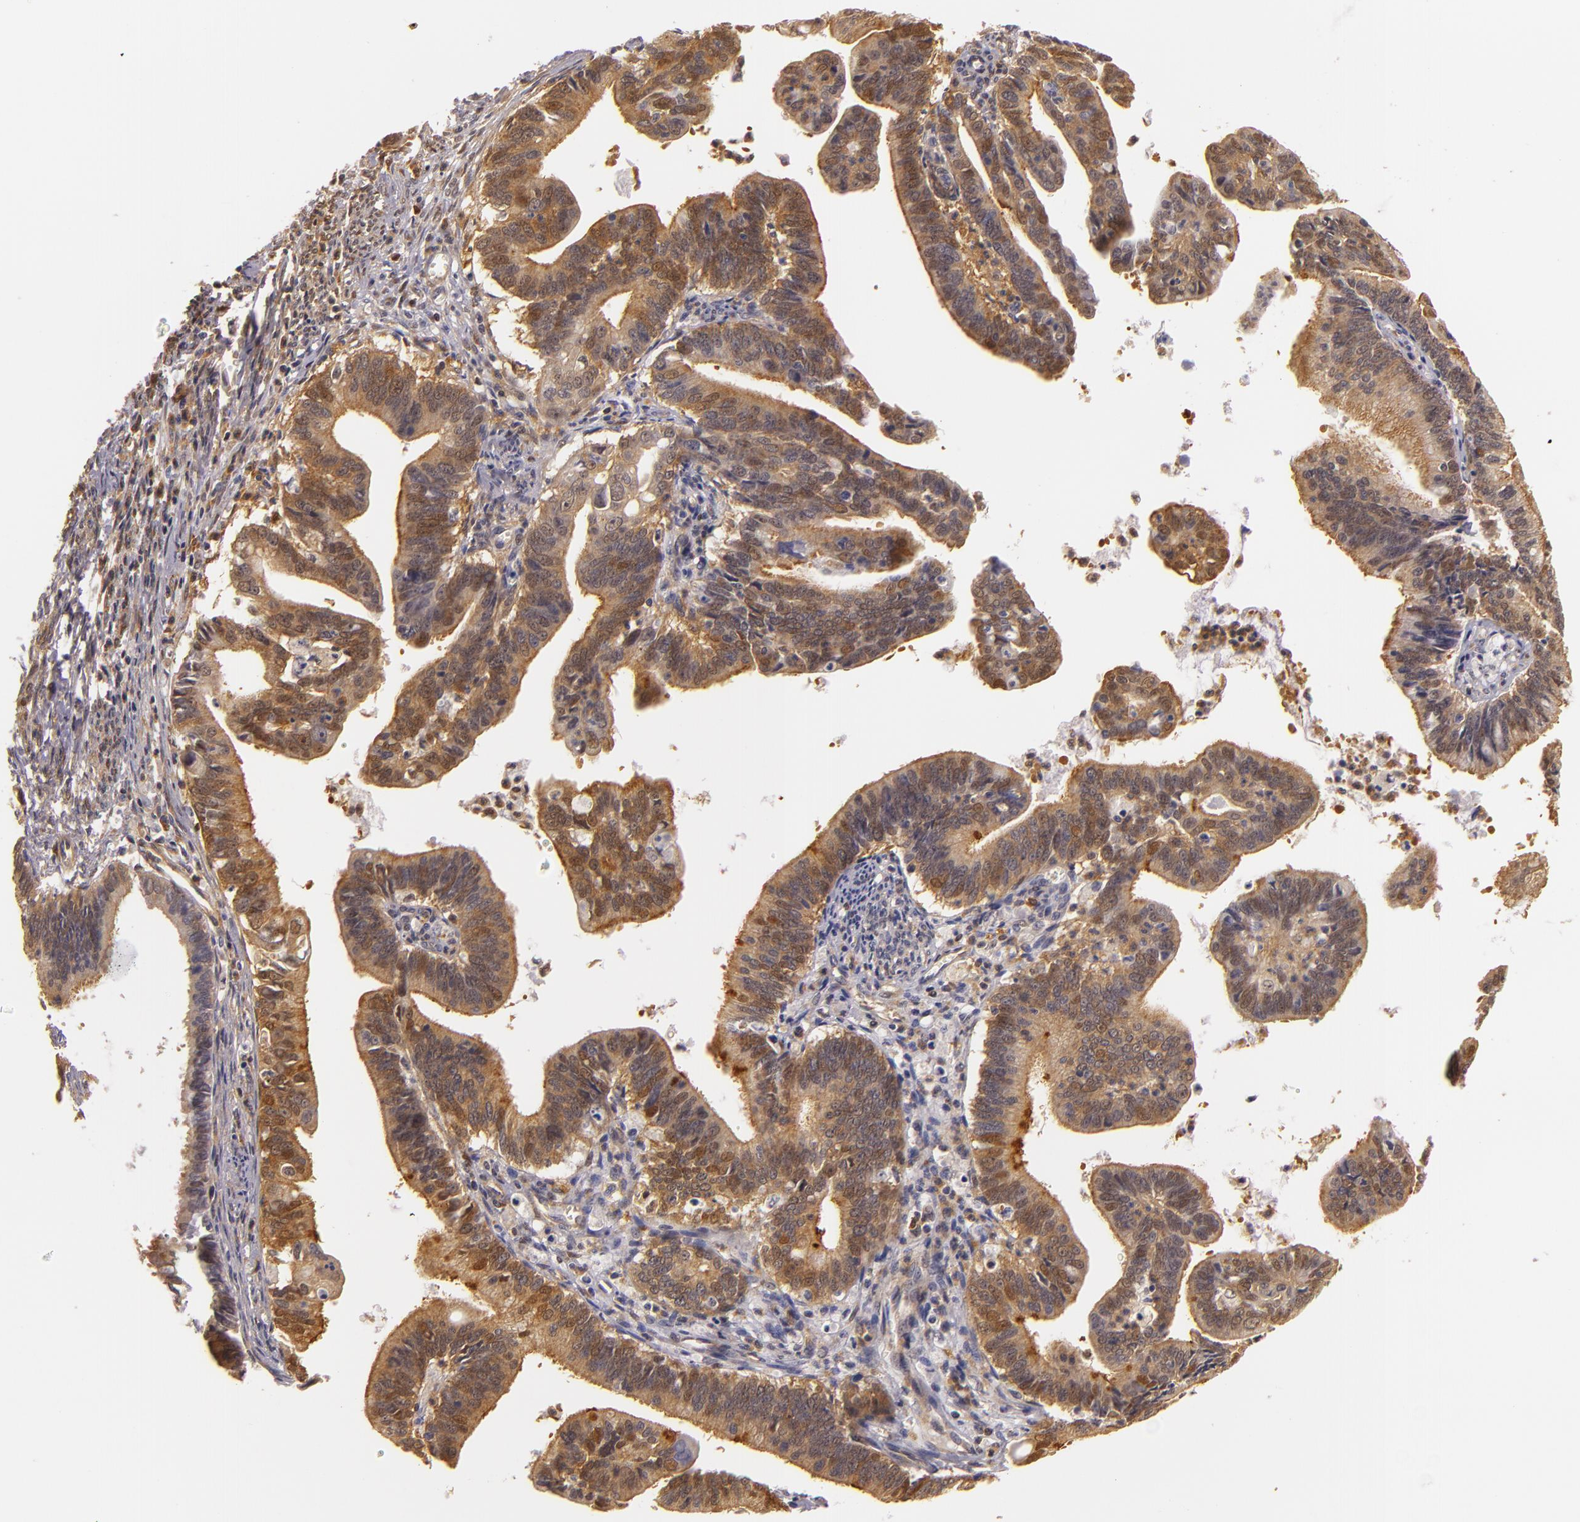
{"staining": {"intensity": "moderate", "quantity": ">75%", "location": "cytoplasmic/membranous"}, "tissue": "cervical cancer", "cell_type": "Tumor cells", "image_type": "cancer", "snomed": [{"axis": "morphology", "description": "Adenocarcinoma, NOS"}, {"axis": "topography", "description": "Cervix"}], "caption": "This photomicrograph reveals immunohistochemistry (IHC) staining of cervical adenocarcinoma, with medium moderate cytoplasmic/membranous staining in approximately >75% of tumor cells.", "gene": "TOM1", "patient": {"sex": "female", "age": 47}}